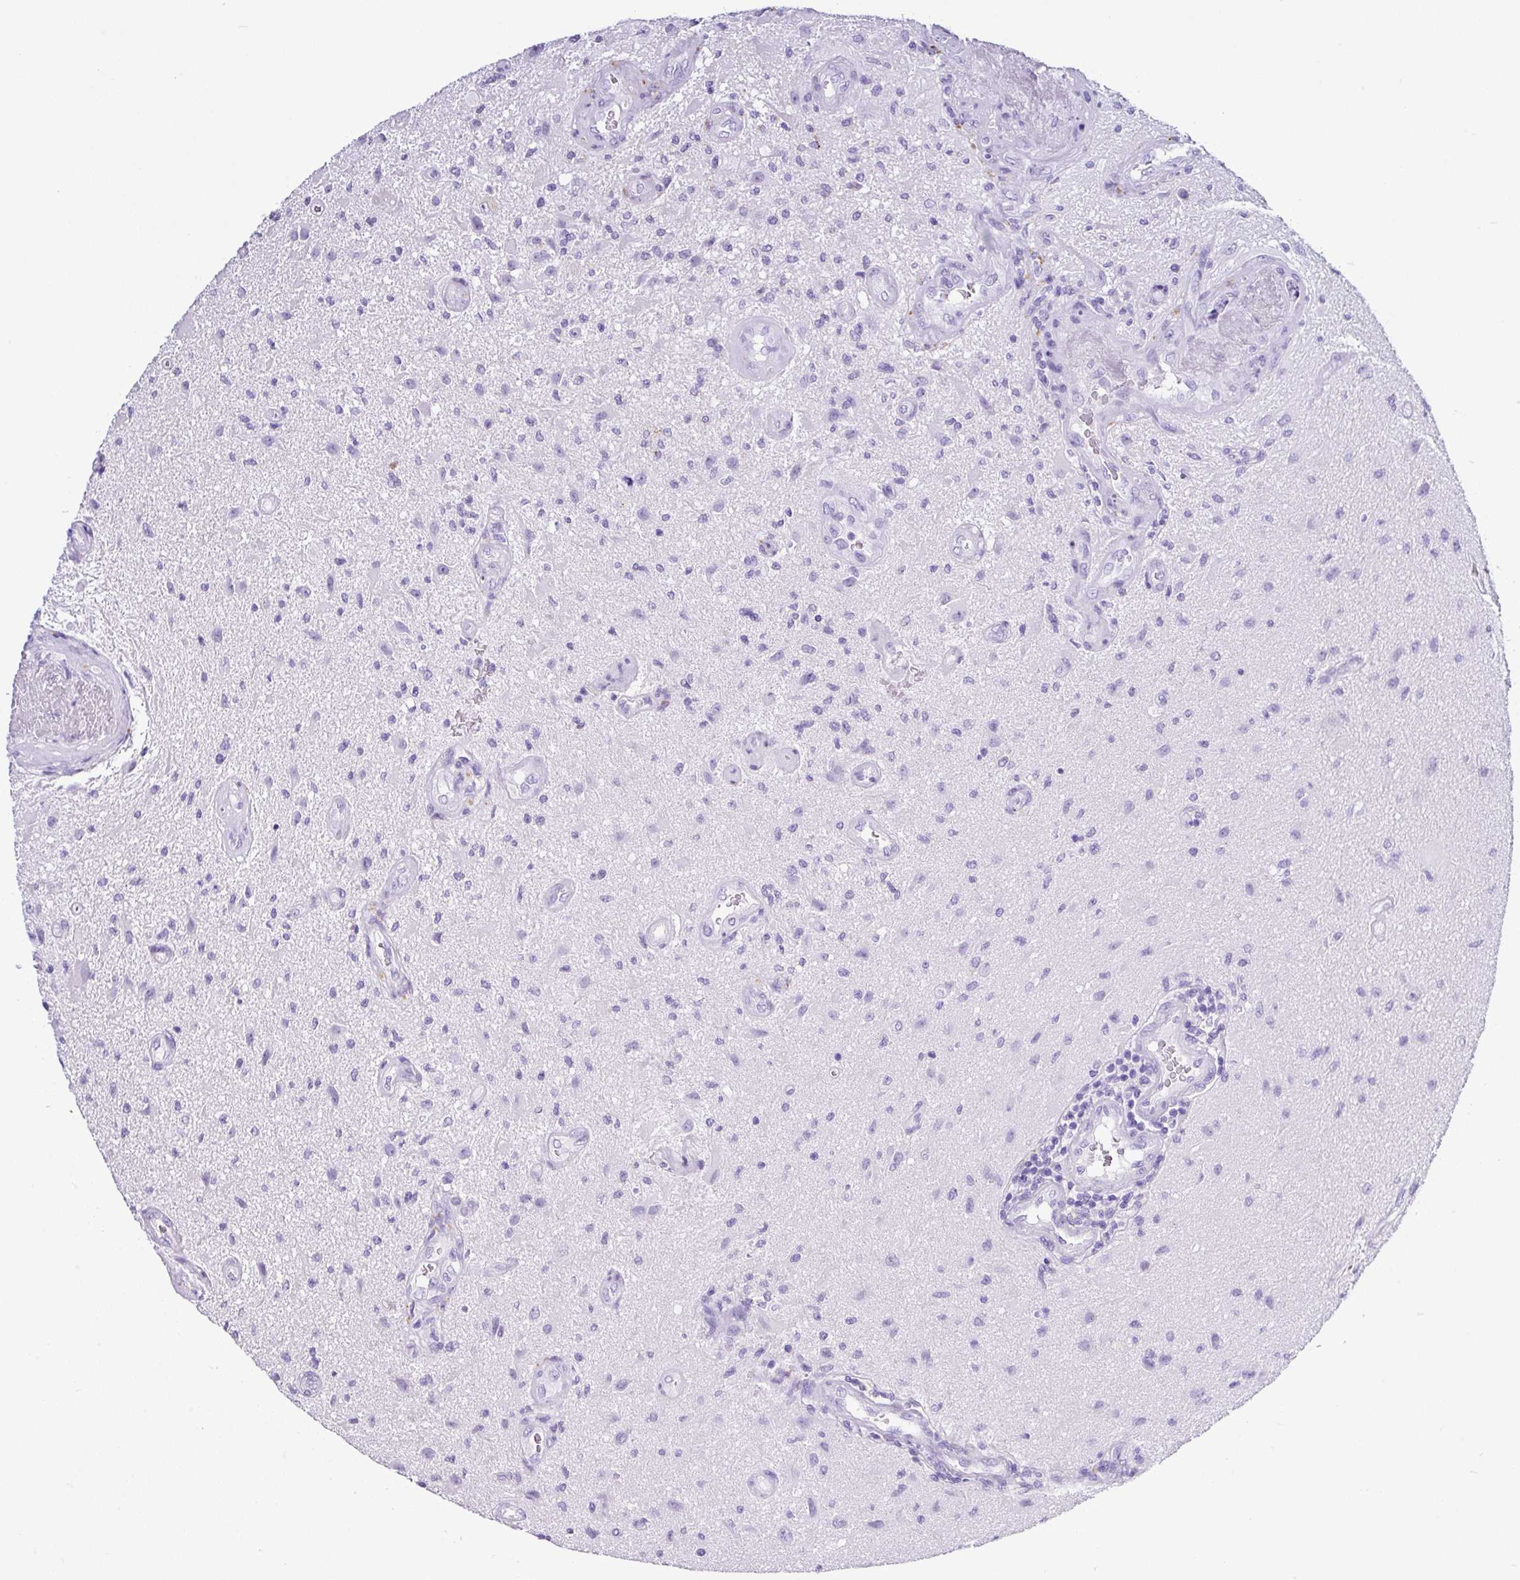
{"staining": {"intensity": "negative", "quantity": "none", "location": "none"}, "tissue": "glioma", "cell_type": "Tumor cells", "image_type": "cancer", "snomed": [{"axis": "morphology", "description": "Glioma, malignant, High grade"}, {"axis": "topography", "description": "Brain"}], "caption": "Tumor cells are negative for brown protein staining in malignant glioma (high-grade). (Immunohistochemistry (ihc), brightfield microscopy, high magnification).", "gene": "ZG16", "patient": {"sex": "male", "age": 67}}